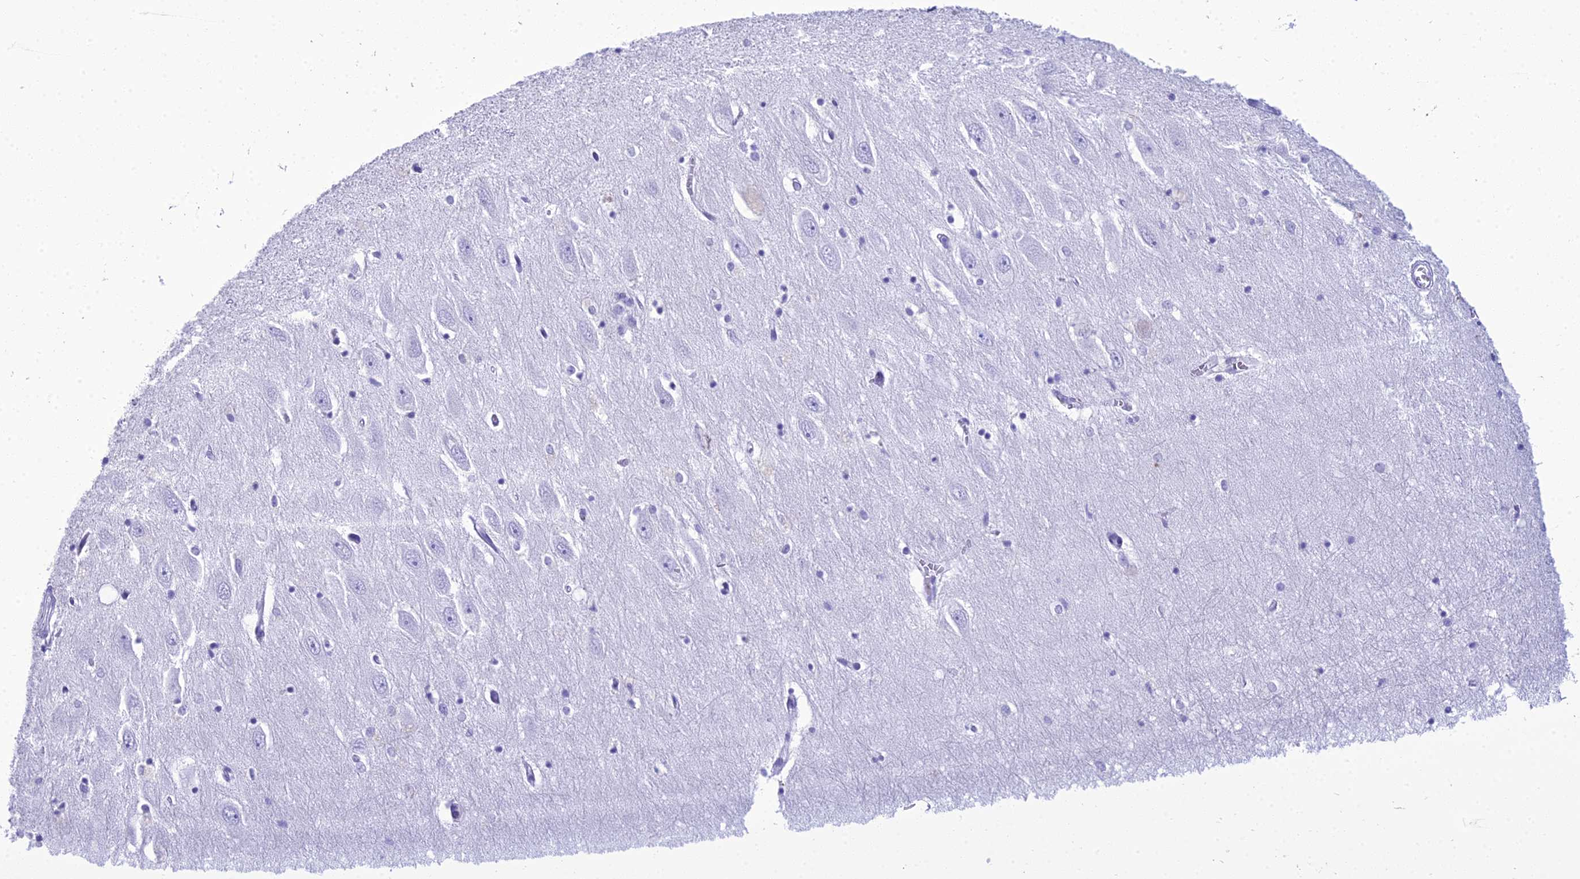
{"staining": {"intensity": "negative", "quantity": "none", "location": "none"}, "tissue": "hippocampus", "cell_type": "Glial cells", "image_type": "normal", "snomed": [{"axis": "morphology", "description": "Normal tissue, NOS"}, {"axis": "topography", "description": "Hippocampus"}], "caption": "Hippocampus was stained to show a protein in brown. There is no significant staining in glial cells. (Stains: DAB immunohistochemistry with hematoxylin counter stain, Microscopy: brightfield microscopy at high magnification).", "gene": "ZNF442", "patient": {"sex": "female", "age": 64}}